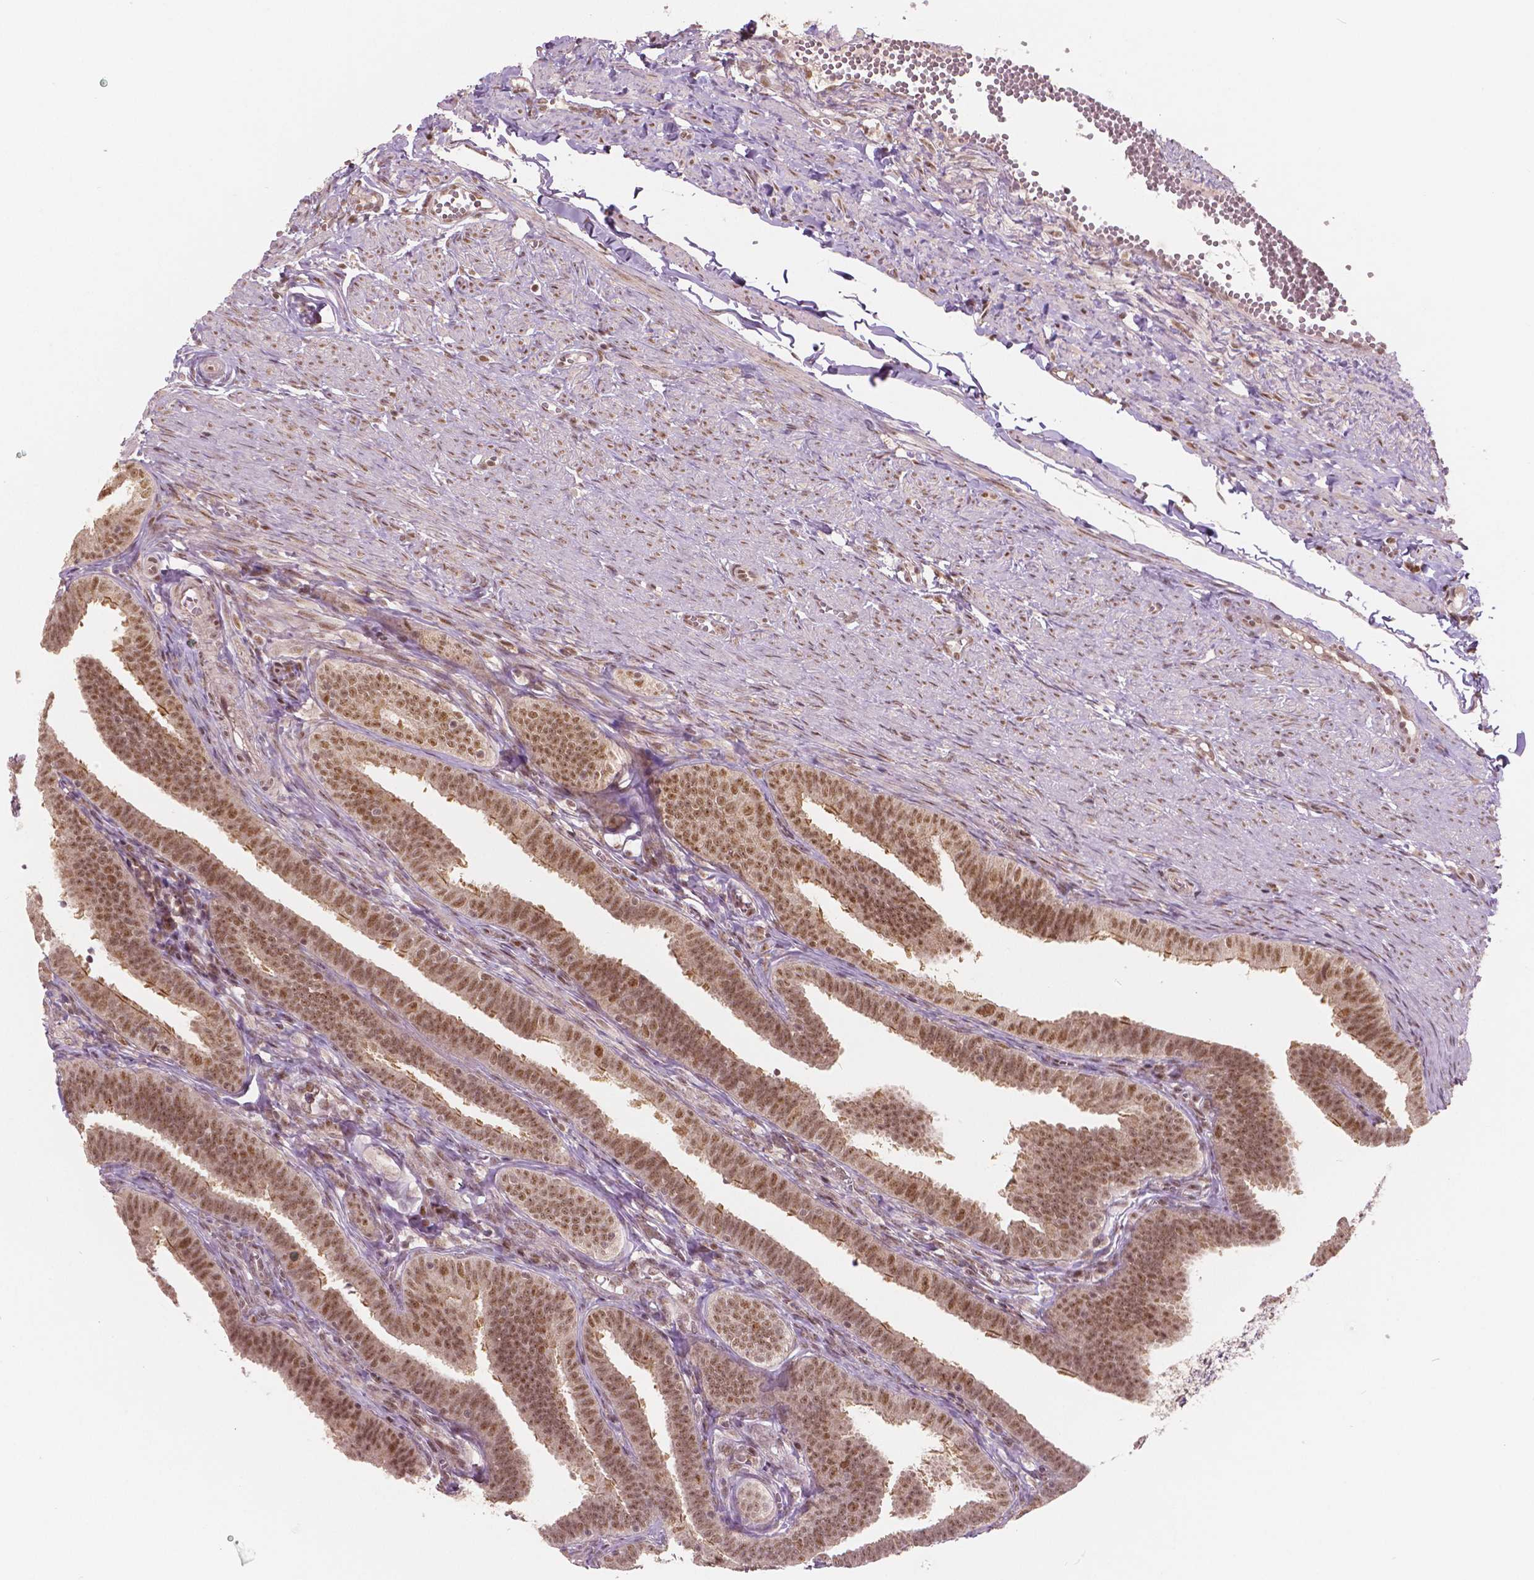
{"staining": {"intensity": "moderate", "quantity": ">75%", "location": "cytoplasmic/membranous,nuclear"}, "tissue": "fallopian tube", "cell_type": "Glandular cells", "image_type": "normal", "snomed": [{"axis": "morphology", "description": "Normal tissue, NOS"}, {"axis": "topography", "description": "Fallopian tube"}], "caption": "This photomicrograph exhibits immunohistochemistry staining of unremarkable fallopian tube, with medium moderate cytoplasmic/membranous,nuclear expression in about >75% of glandular cells.", "gene": "NSD2", "patient": {"sex": "female", "age": 25}}